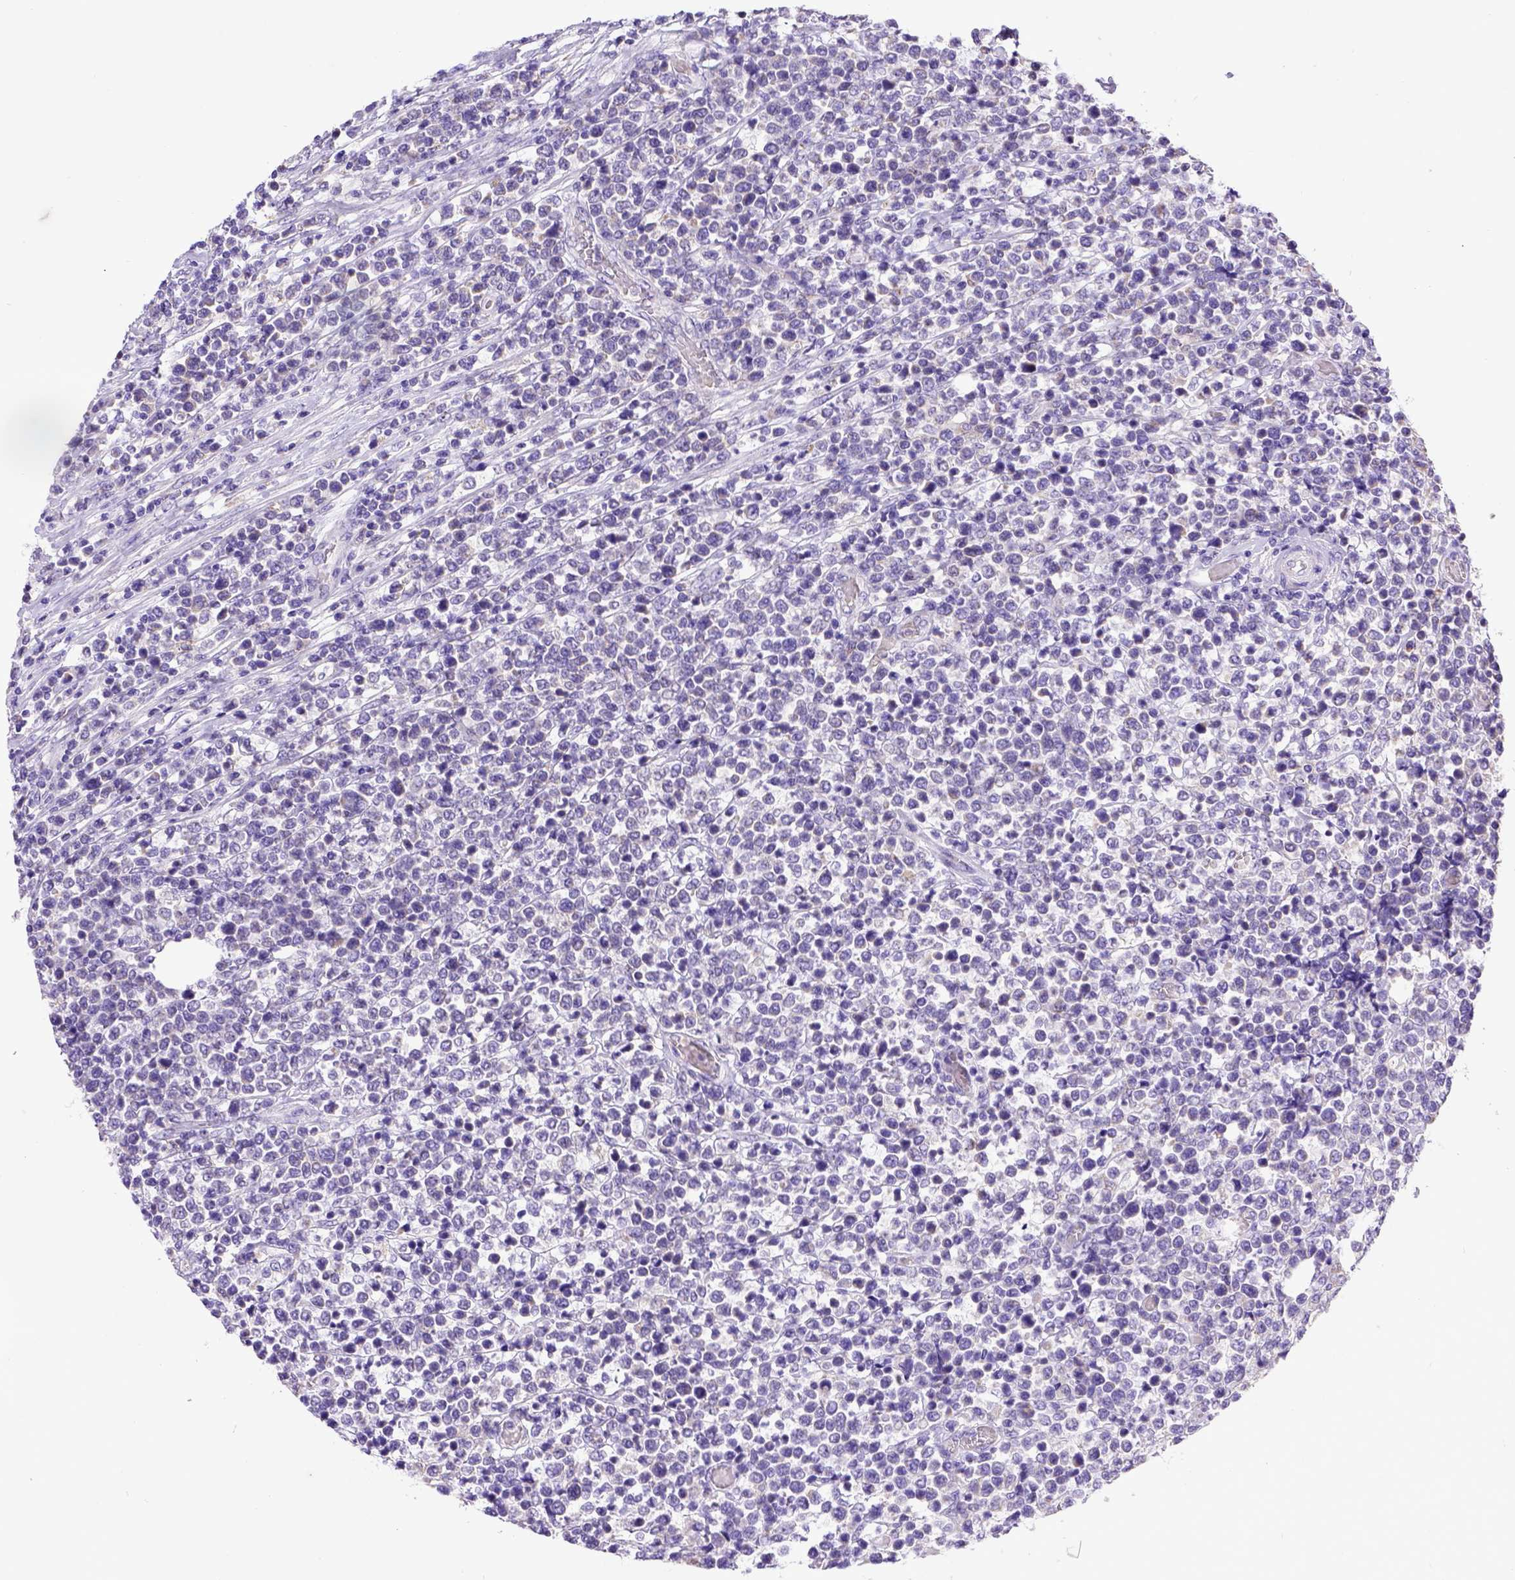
{"staining": {"intensity": "negative", "quantity": "none", "location": "none"}, "tissue": "lymphoma", "cell_type": "Tumor cells", "image_type": "cancer", "snomed": [{"axis": "morphology", "description": "Malignant lymphoma, non-Hodgkin's type, High grade"}, {"axis": "topography", "description": "Soft tissue"}], "caption": "IHC histopathology image of high-grade malignant lymphoma, non-Hodgkin's type stained for a protein (brown), which displays no expression in tumor cells.", "gene": "SPEF1", "patient": {"sex": "female", "age": 56}}